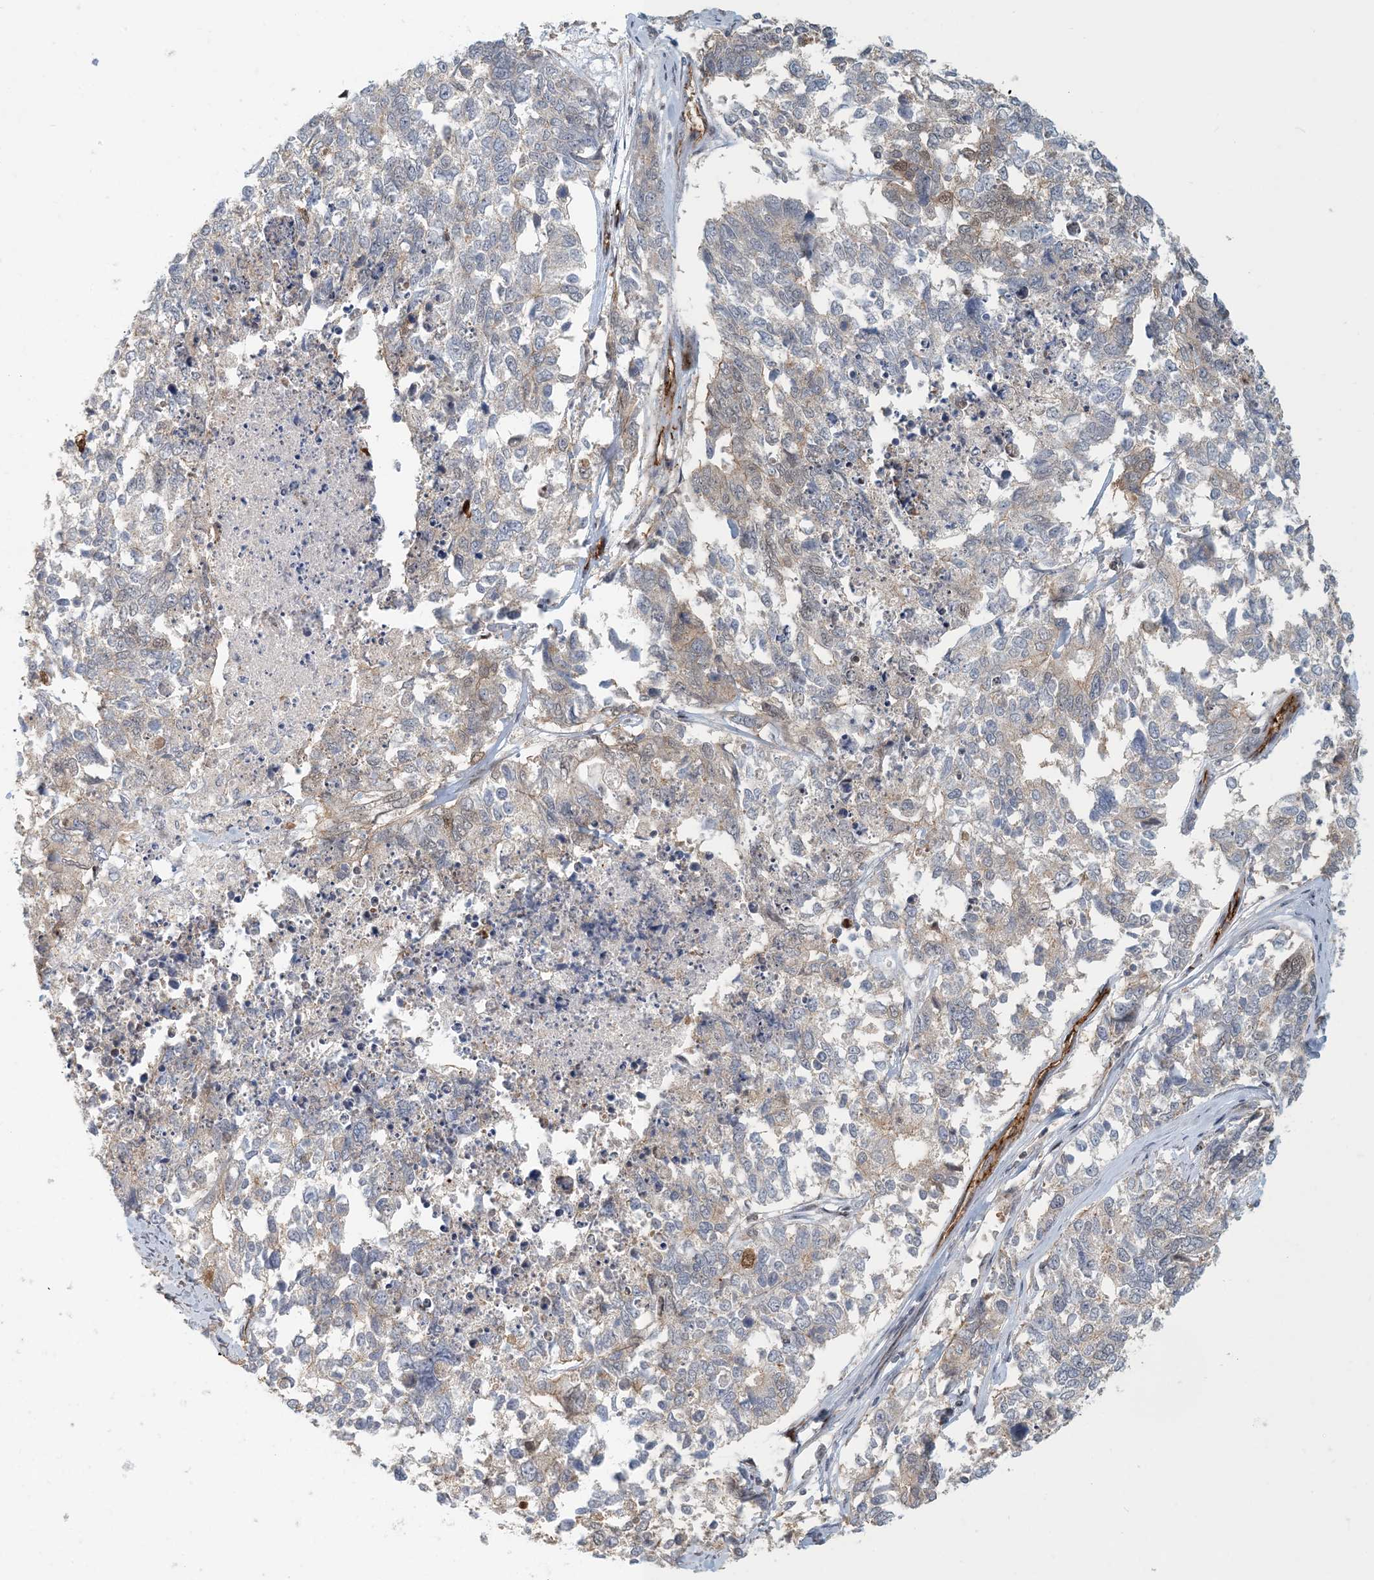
{"staining": {"intensity": "weak", "quantity": "<25%", "location": "cytoplasmic/membranous,nuclear"}, "tissue": "cervical cancer", "cell_type": "Tumor cells", "image_type": "cancer", "snomed": [{"axis": "morphology", "description": "Squamous cell carcinoma, NOS"}, {"axis": "topography", "description": "Cervix"}], "caption": "This is an immunohistochemistry (IHC) image of human cervical squamous cell carcinoma. There is no expression in tumor cells.", "gene": "MAPKBP1", "patient": {"sex": "female", "age": 63}}